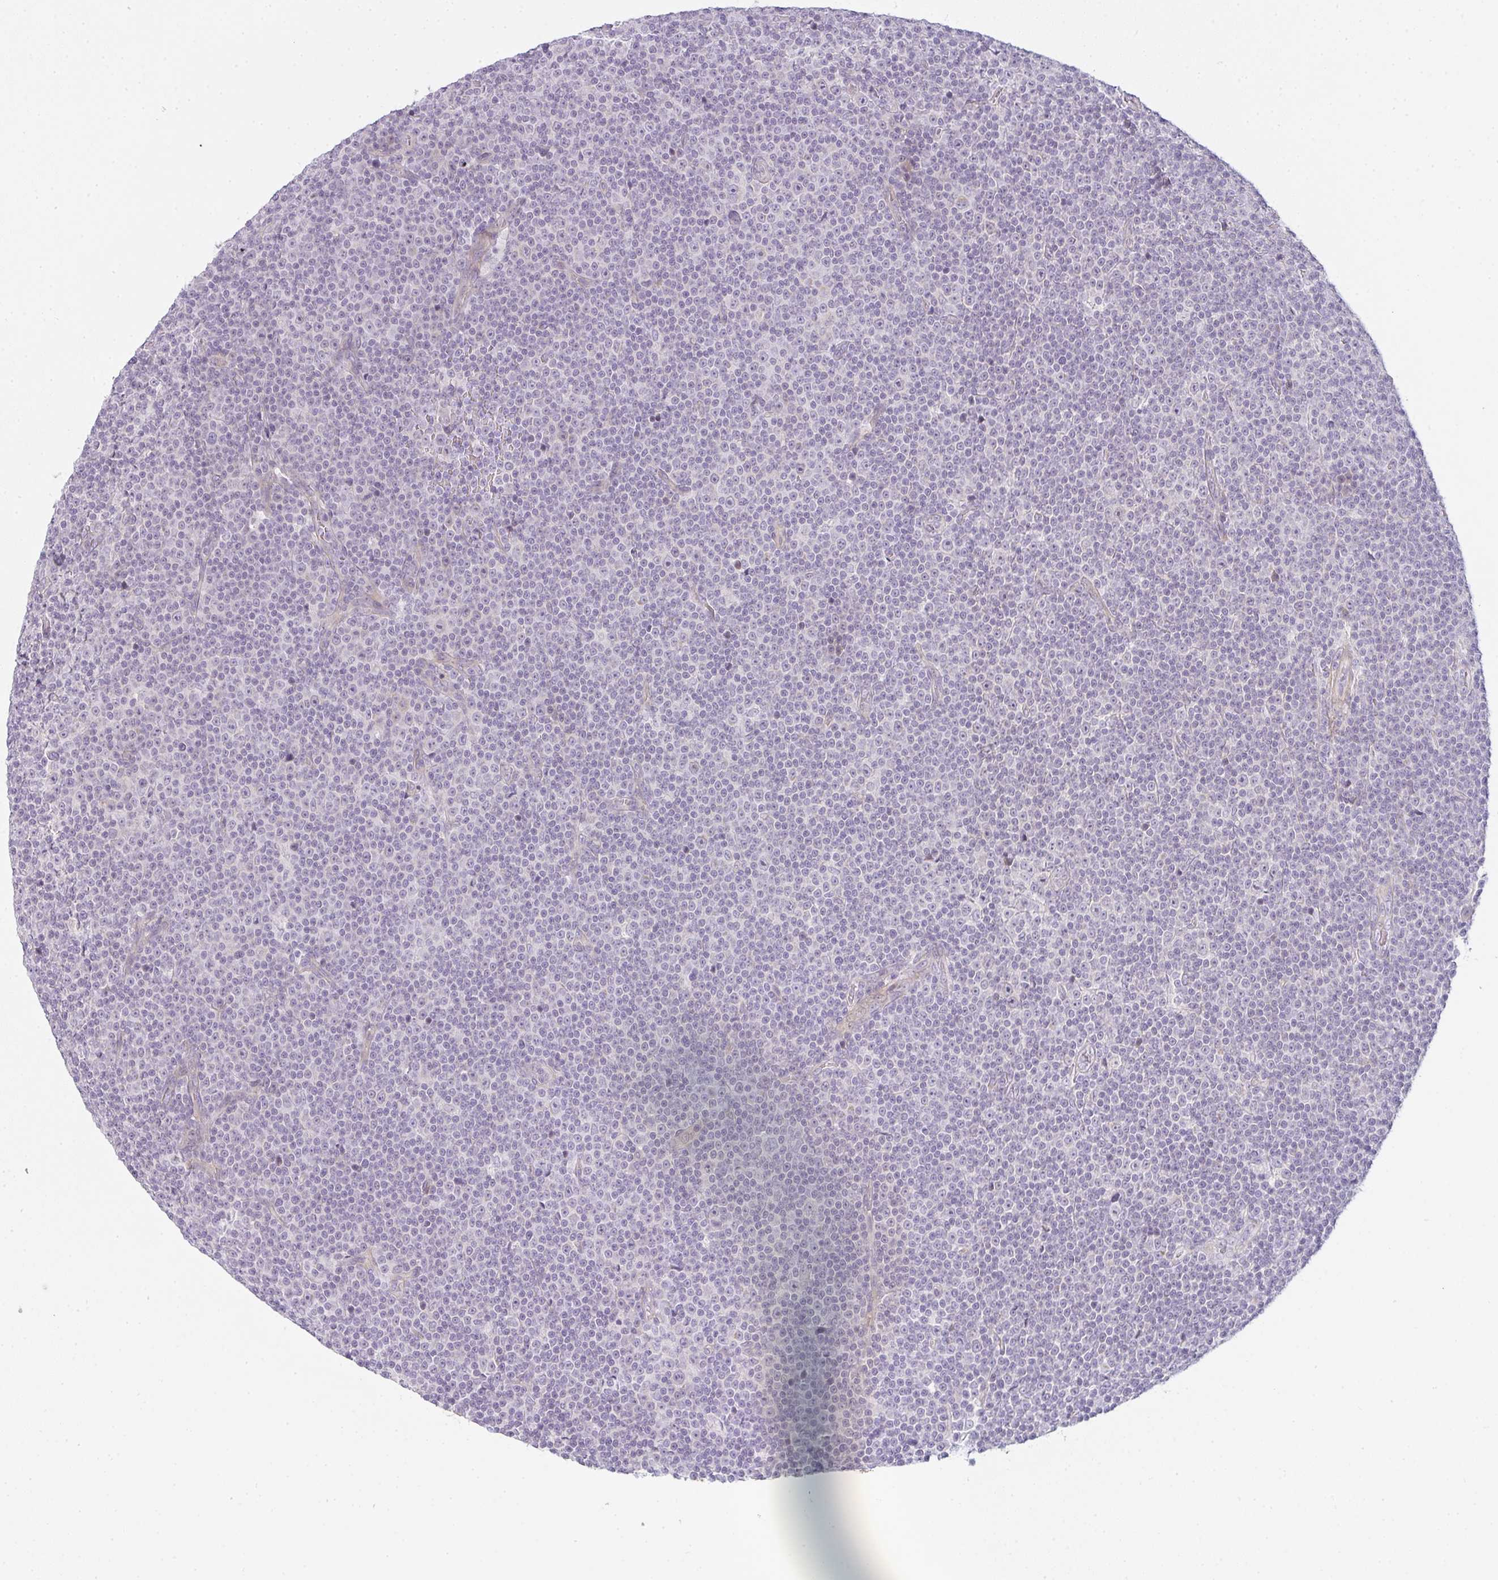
{"staining": {"intensity": "negative", "quantity": "none", "location": "none"}, "tissue": "lymphoma", "cell_type": "Tumor cells", "image_type": "cancer", "snomed": [{"axis": "morphology", "description": "Malignant lymphoma, non-Hodgkin's type, Low grade"}, {"axis": "topography", "description": "Lymph node"}], "caption": "This is an IHC histopathology image of lymphoma. There is no expression in tumor cells.", "gene": "SIRPB2", "patient": {"sex": "female", "age": 67}}